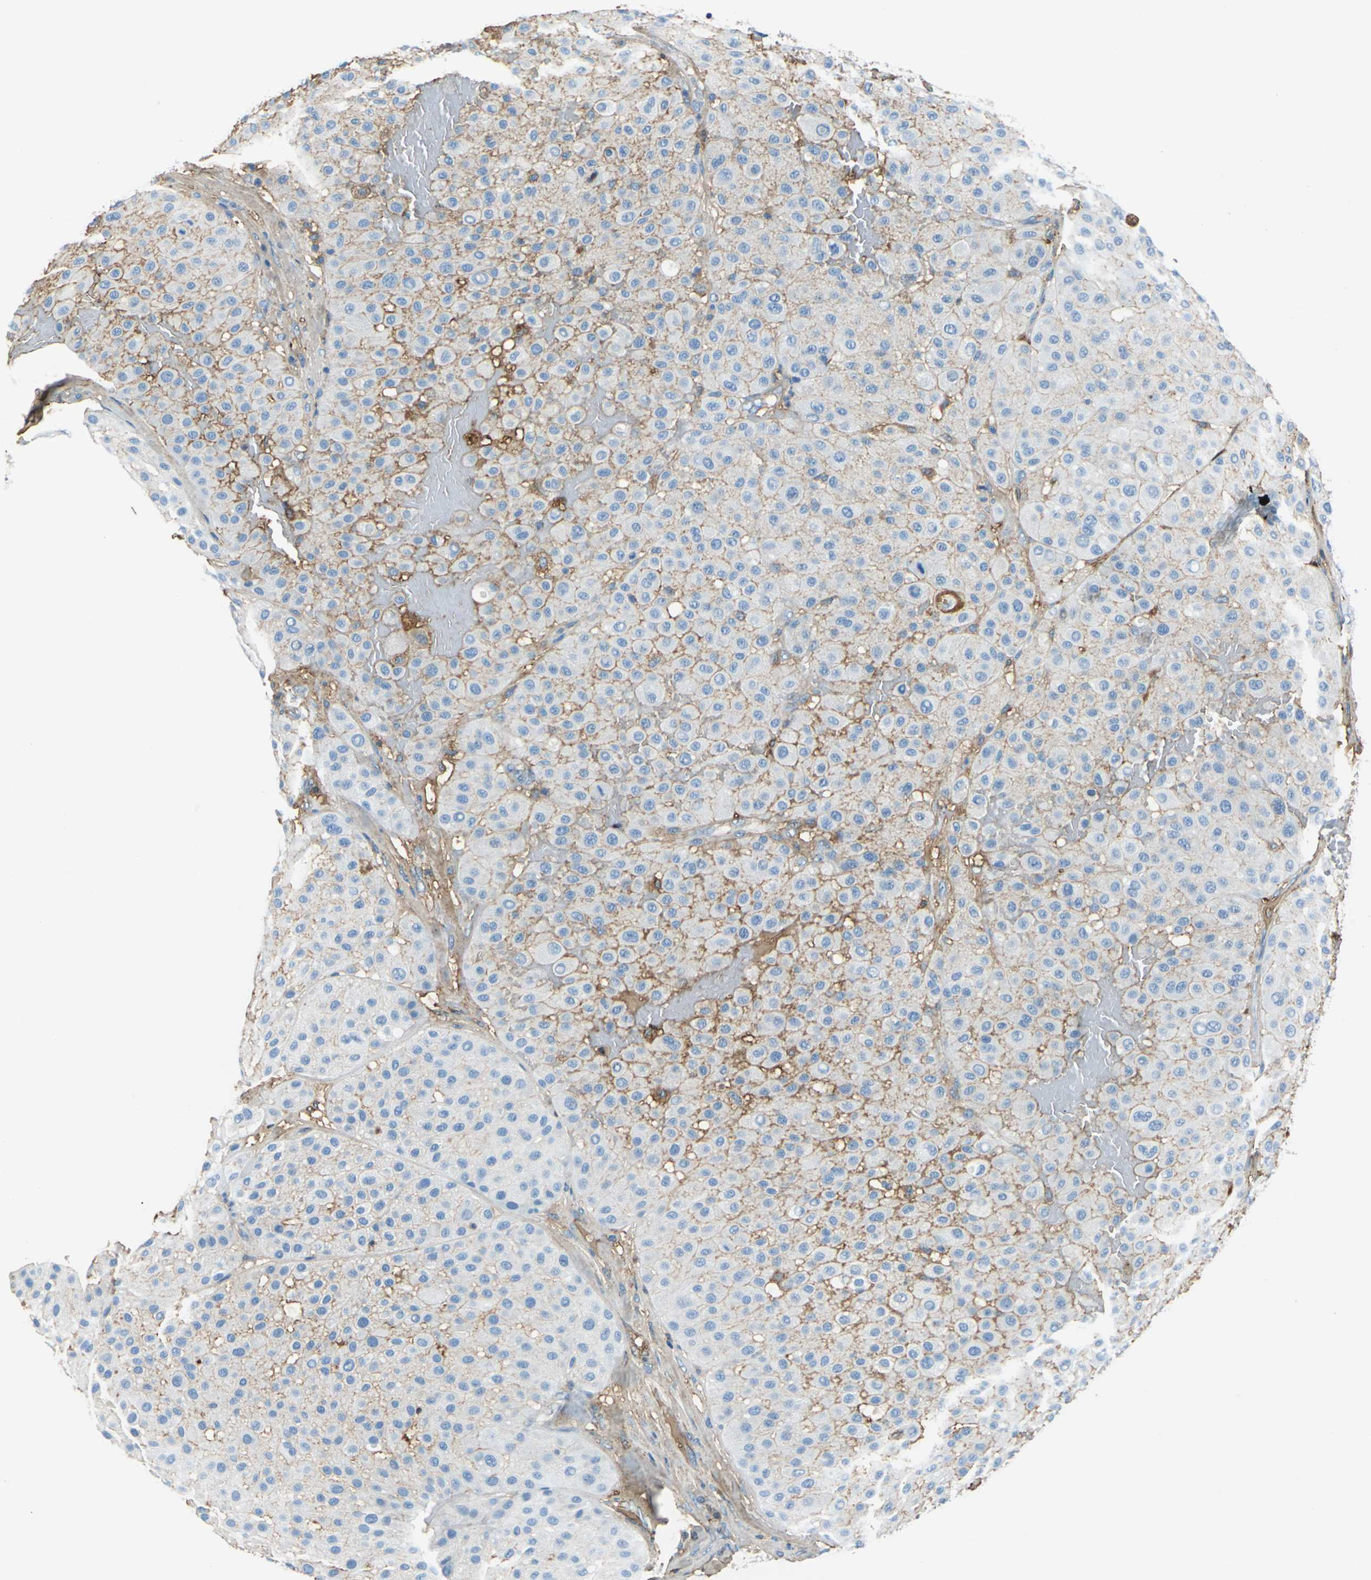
{"staining": {"intensity": "moderate", "quantity": "25%-75%", "location": "cytoplasmic/membranous"}, "tissue": "melanoma", "cell_type": "Tumor cells", "image_type": "cancer", "snomed": [{"axis": "morphology", "description": "Normal tissue, NOS"}, {"axis": "morphology", "description": "Malignant melanoma, Metastatic site"}, {"axis": "topography", "description": "Skin"}], "caption": "An image showing moderate cytoplasmic/membranous expression in about 25%-75% of tumor cells in malignant melanoma (metastatic site), as visualized by brown immunohistochemical staining.", "gene": "ALB", "patient": {"sex": "male", "age": 41}}